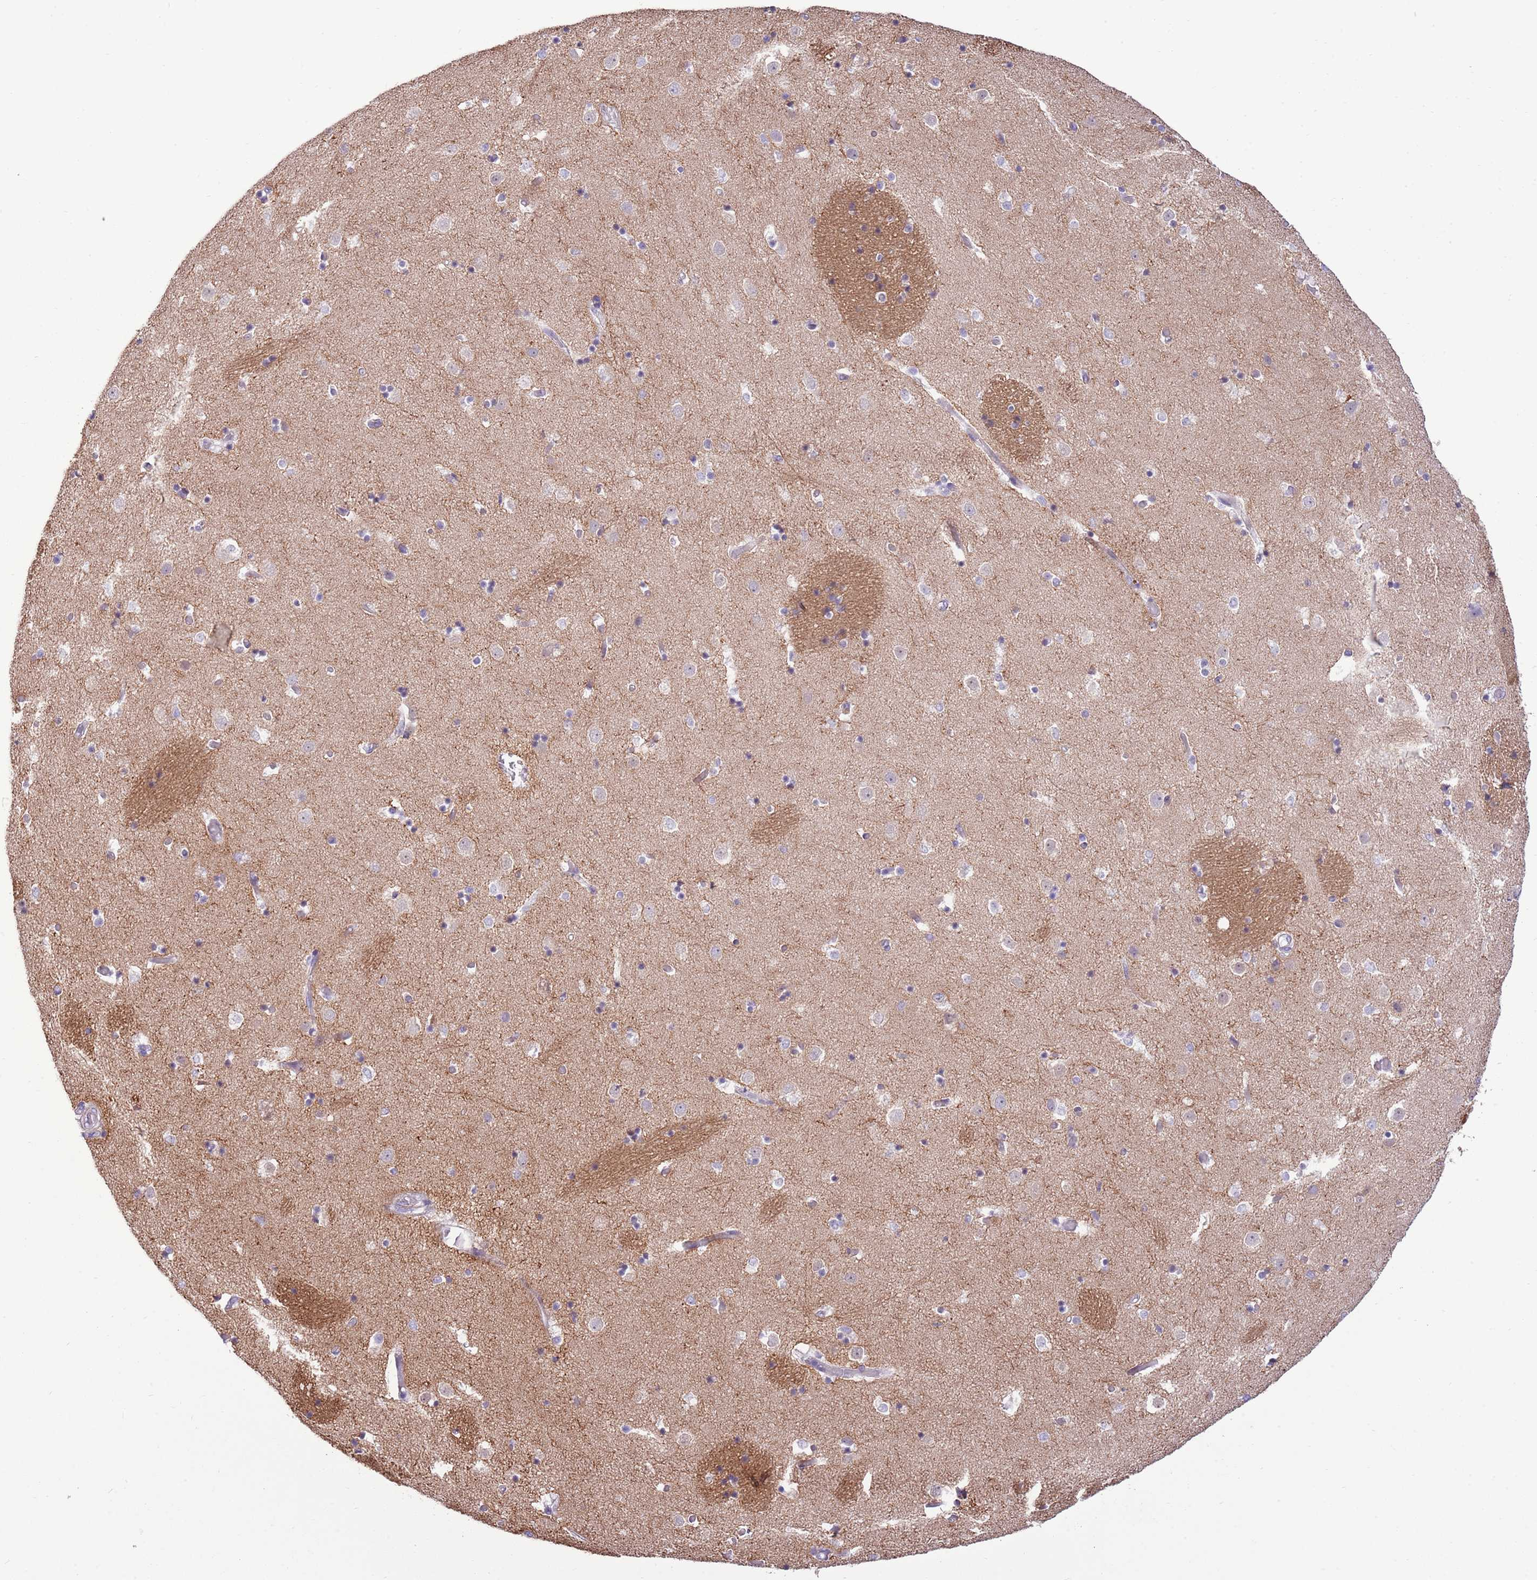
{"staining": {"intensity": "weak", "quantity": "<25%", "location": "cytoplasmic/membranous"}, "tissue": "caudate", "cell_type": "Glial cells", "image_type": "normal", "snomed": [{"axis": "morphology", "description": "Normal tissue, NOS"}, {"axis": "topography", "description": "Lateral ventricle wall"}], "caption": "IHC photomicrograph of benign caudate: caudate stained with DAB exhibits no significant protein staining in glial cells.", "gene": "ZC4H2", "patient": {"sex": "female", "age": 52}}